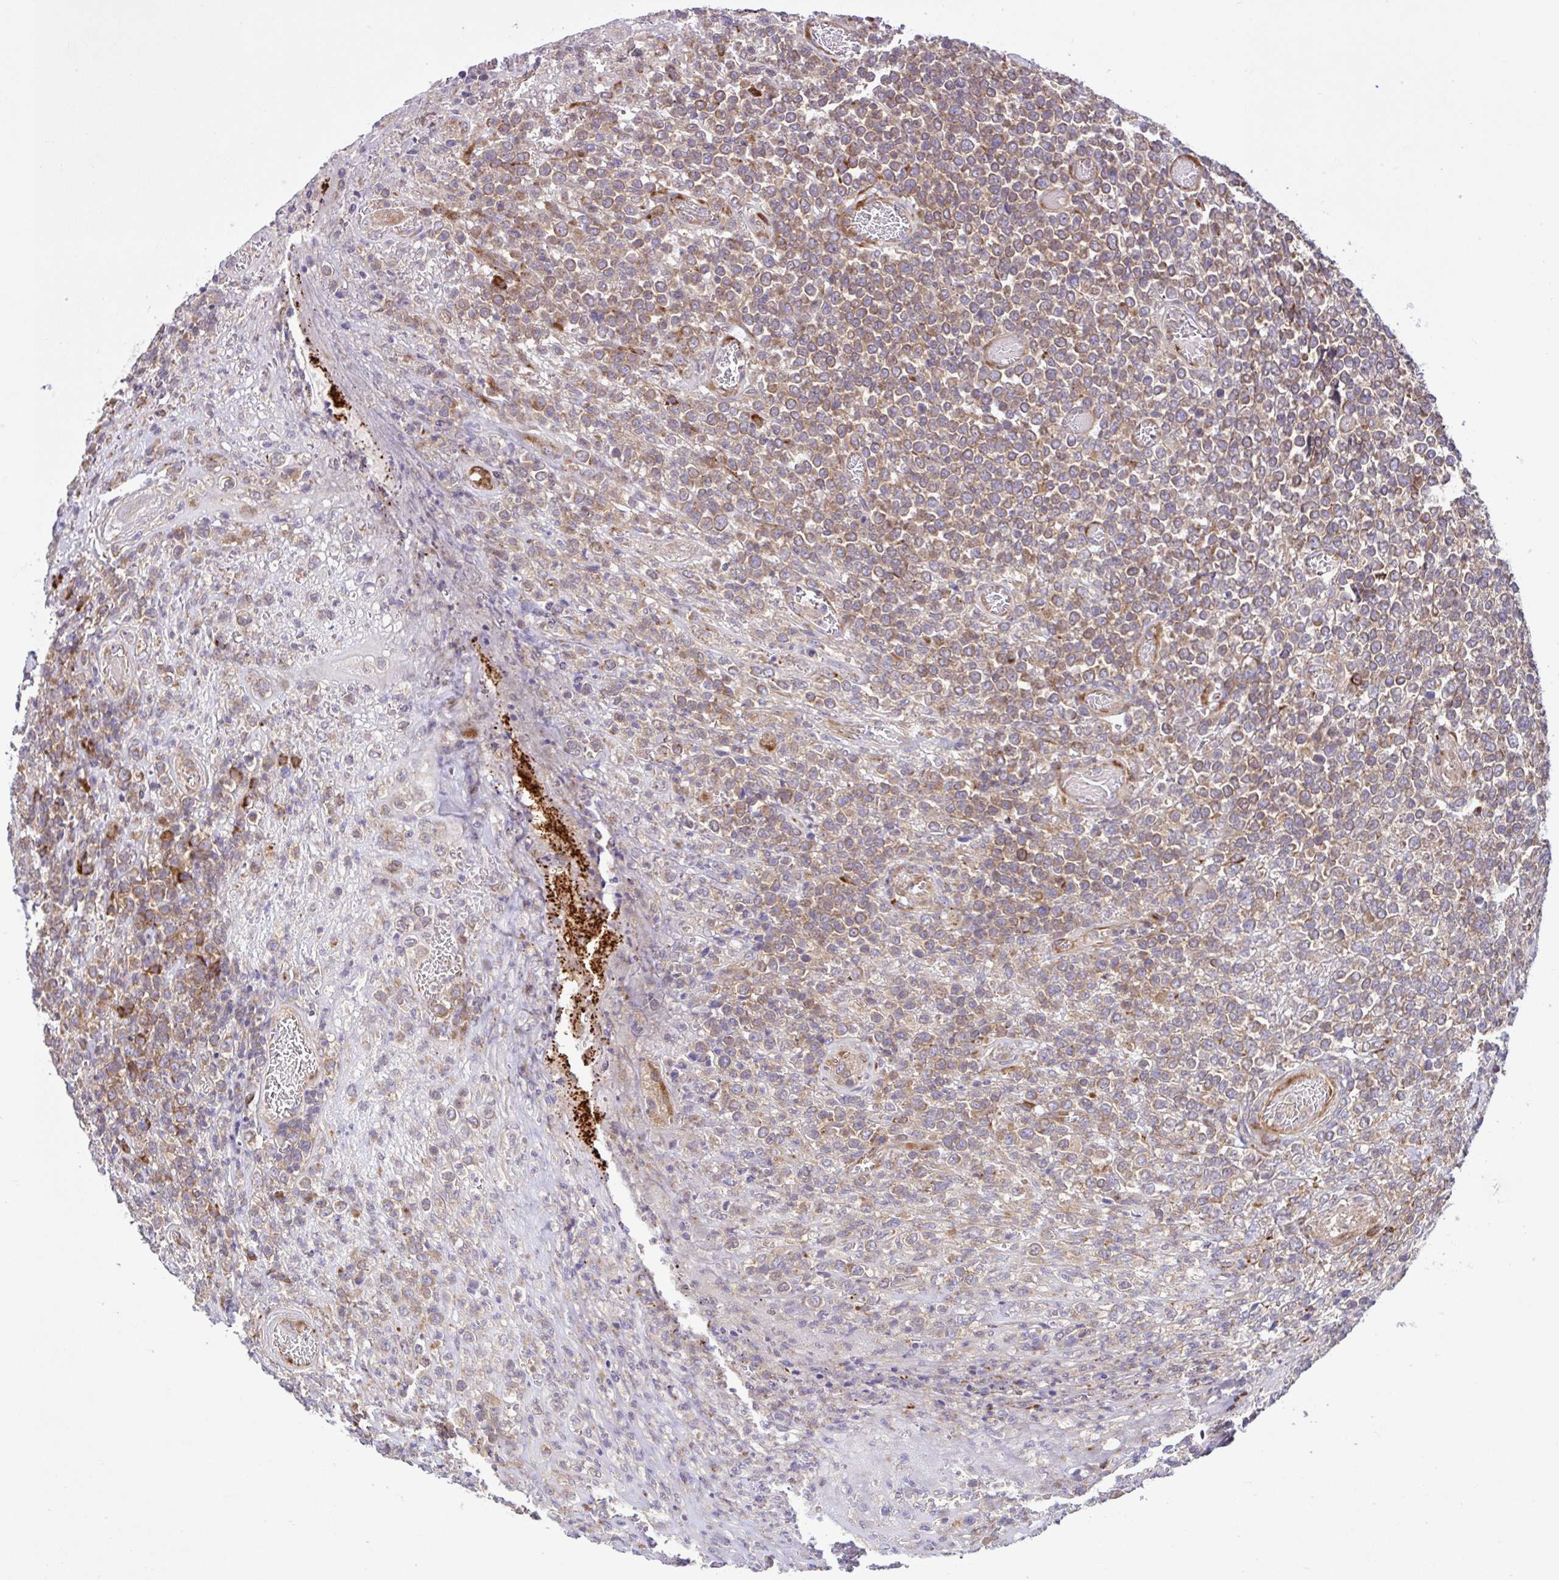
{"staining": {"intensity": "weak", "quantity": ">75%", "location": "cytoplasmic/membranous"}, "tissue": "lymphoma", "cell_type": "Tumor cells", "image_type": "cancer", "snomed": [{"axis": "morphology", "description": "Malignant lymphoma, non-Hodgkin's type, High grade"}, {"axis": "topography", "description": "Soft tissue"}], "caption": "Immunohistochemical staining of human malignant lymphoma, non-Hodgkin's type (high-grade) exhibits low levels of weak cytoplasmic/membranous protein positivity in about >75% of tumor cells.", "gene": "NTPCR", "patient": {"sex": "female", "age": 56}}